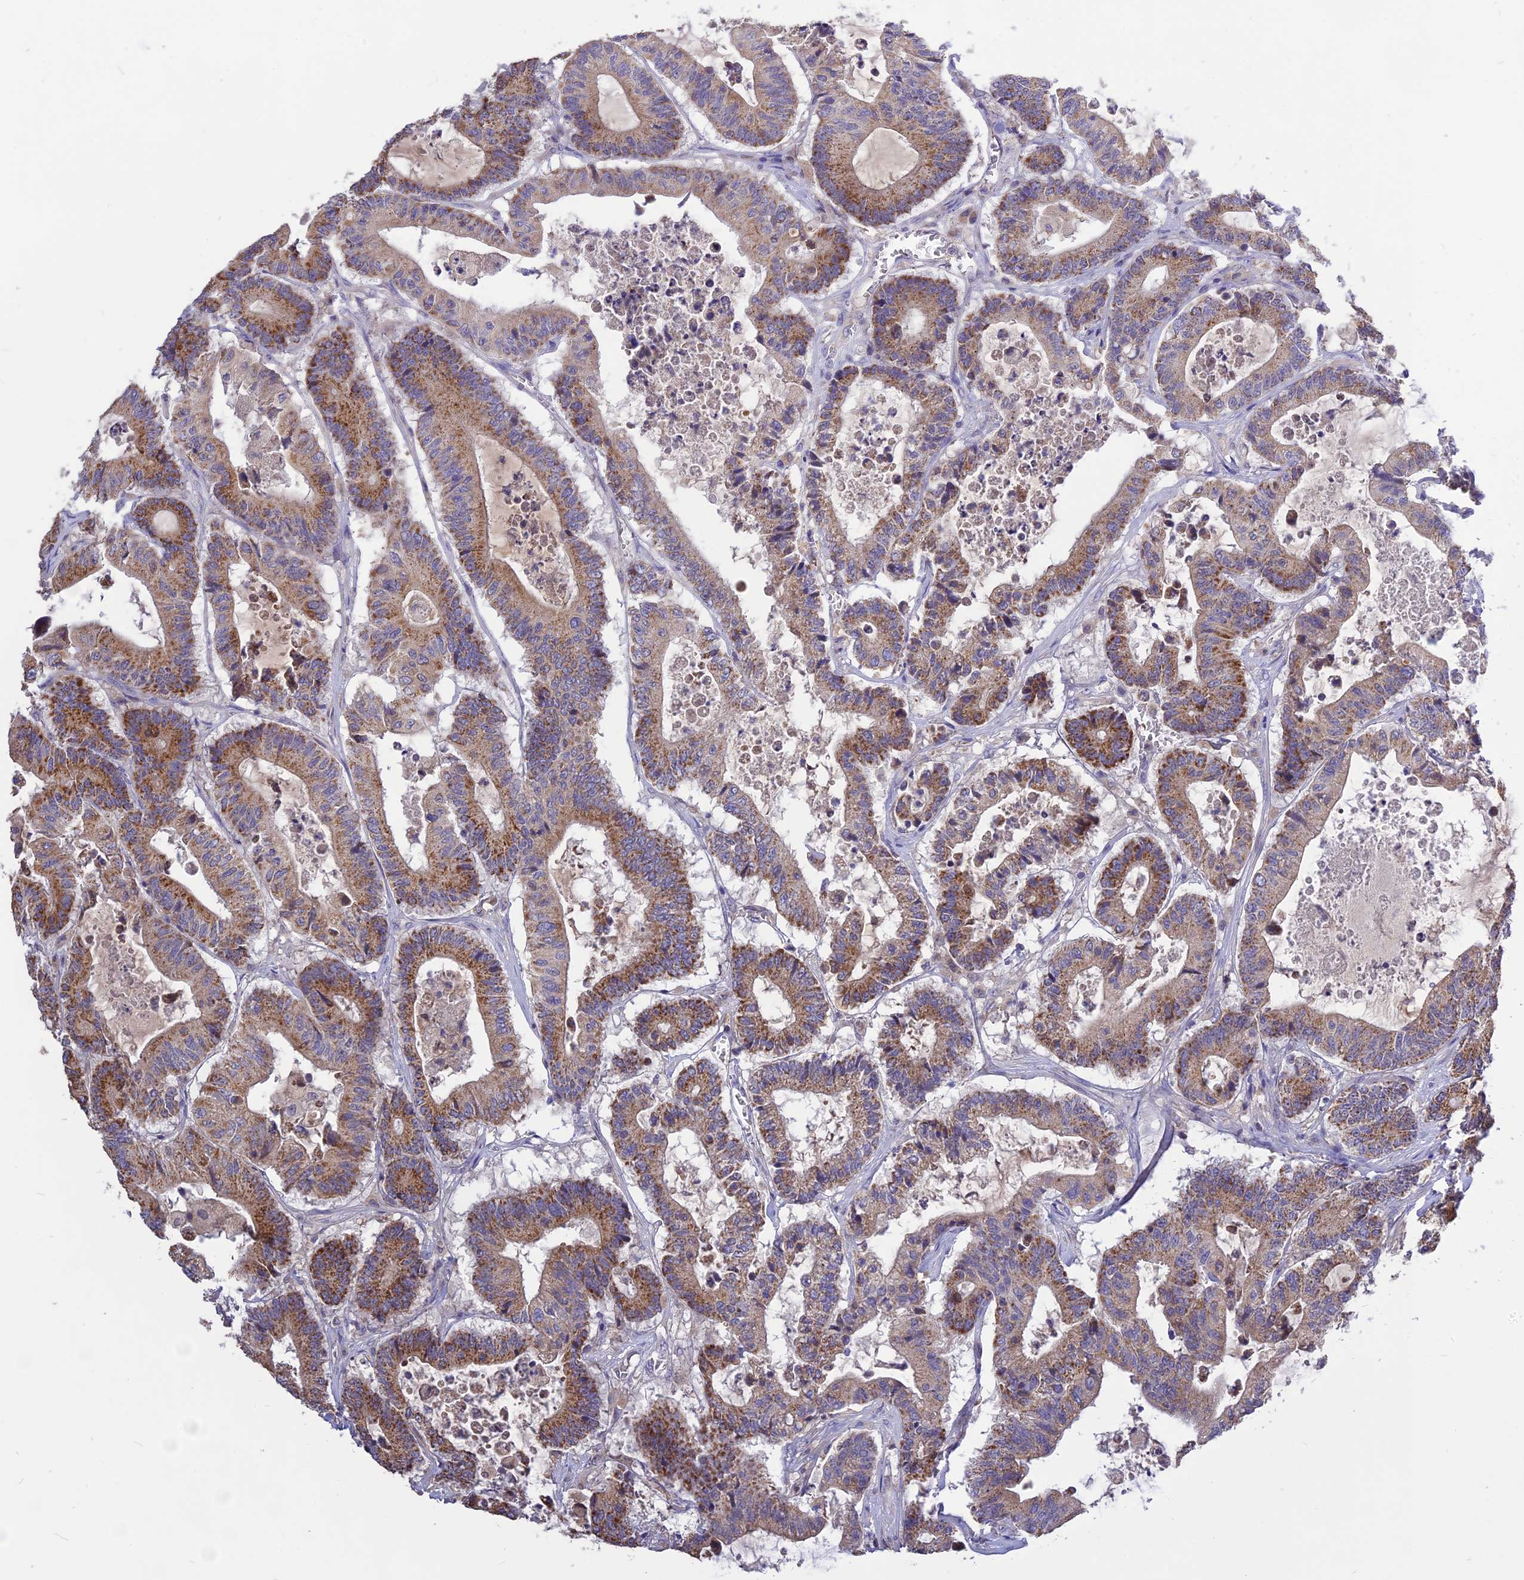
{"staining": {"intensity": "moderate", "quantity": ">75%", "location": "cytoplasmic/membranous"}, "tissue": "colorectal cancer", "cell_type": "Tumor cells", "image_type": "cancer", "snomed": [{"axis": "morphology", "description": "Adenocarcinoma, NOS"}, {"axis": "topography", "description": "Colon"}], "caption": "Tumor cells show medium levels of moderate cytoplasmic/membranous staining in approximately >75% of cells in colorectal adenocarcinoma. The staining is performed using DAB brown chromogen to label protein expression. The nuclei are counter-stained blue using hematoxylin.", "gene": "NUDT8", "patient": {"sex": "female", "age": 84}}